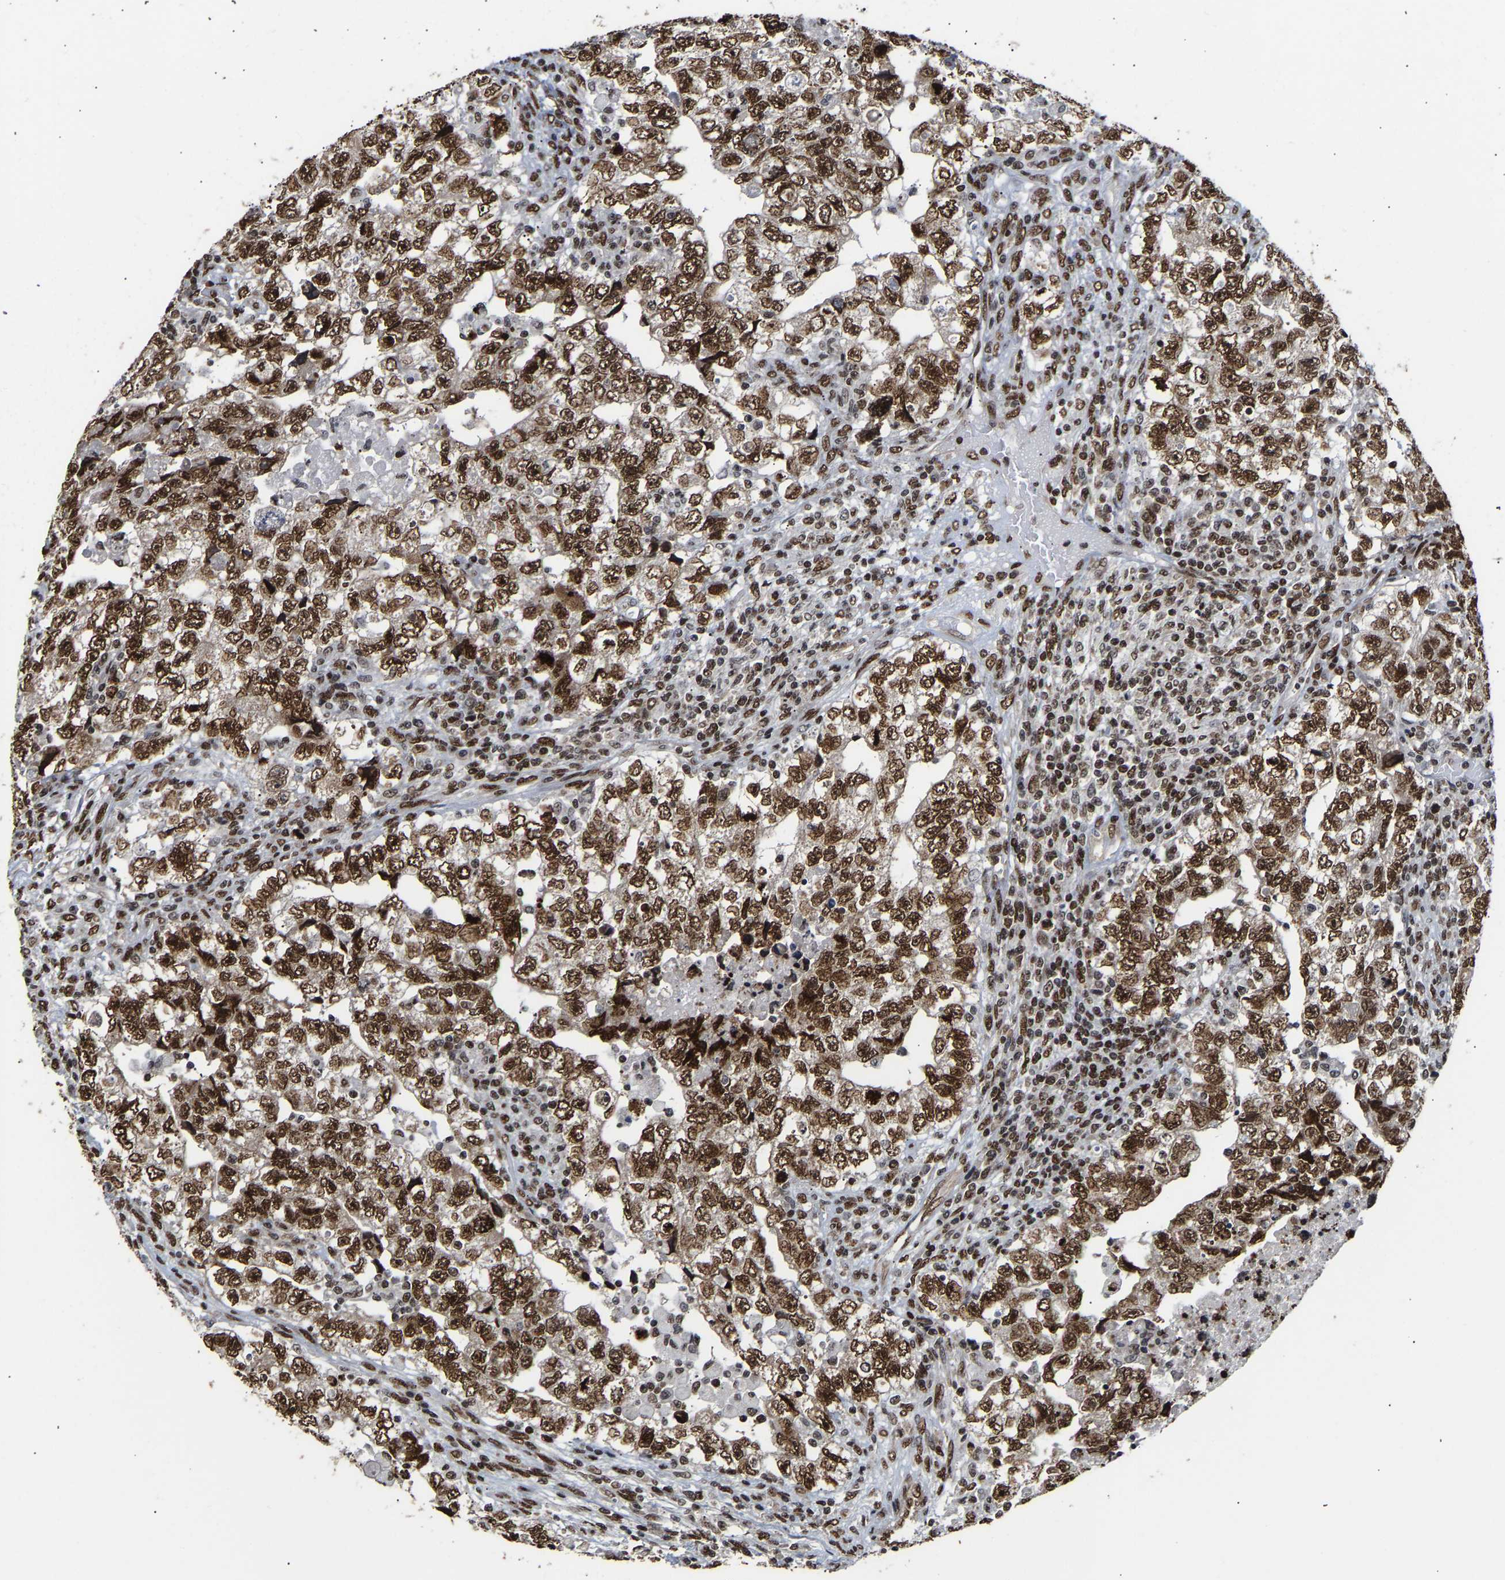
{"staining": {"intensity": "strong", "quantity": ">75%", "location": "nuclear"}, "tissue": "testis cancer", "cell_type": "Tumor cells", "image_type": "cancer", "snomed": [{"axis": "morphology", "description": "Carcinoma, Embryonal, NOS"}, {"axis": "topography", "description": "Testis"}], "caption": "Immunohistochemical staining of testis embryonal carcinoma displays high levels of strong nuclear expression in approximately >75% of tumor cells.", "gene": "PSIP1", "patient": {"sex": "male", "age": 36}}